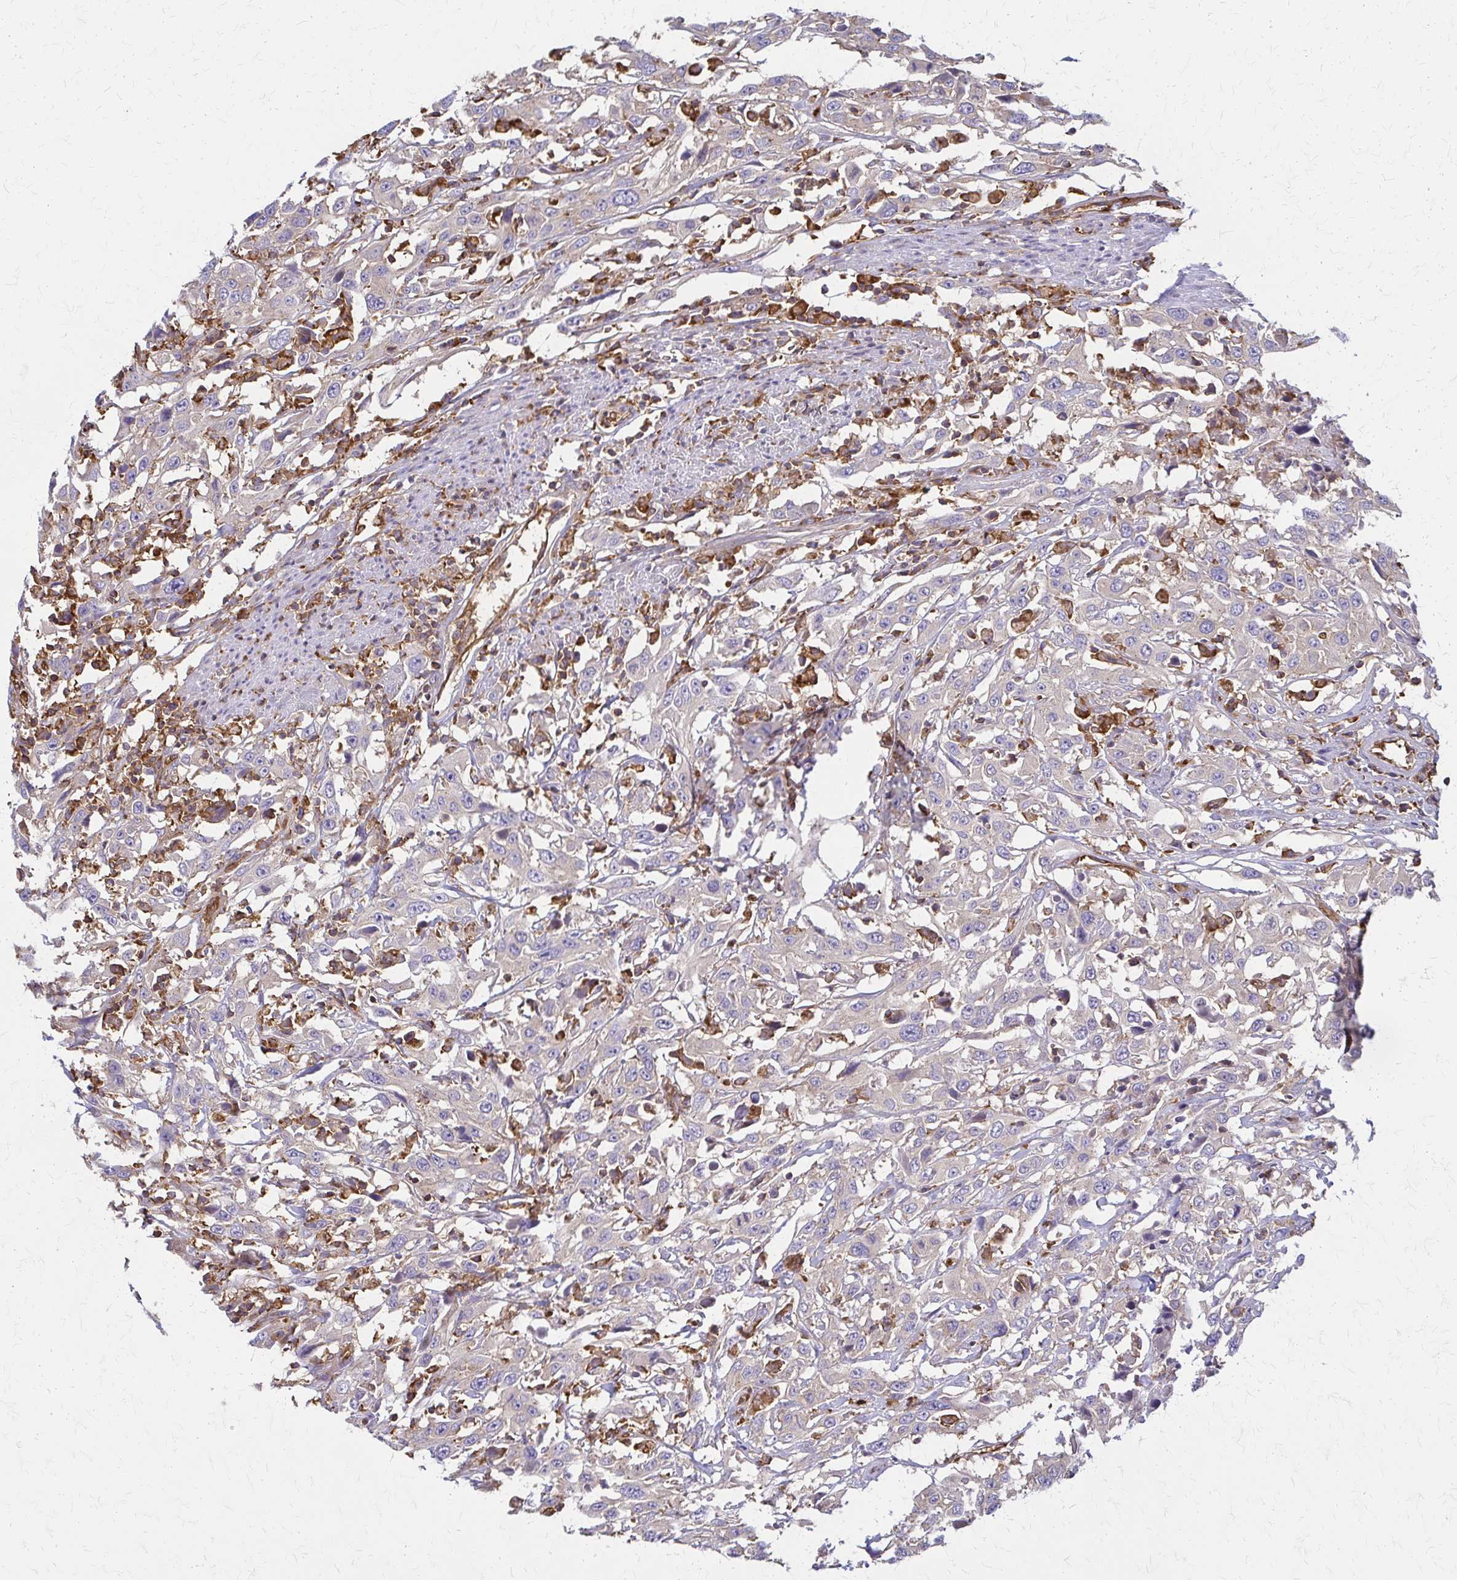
{"staining": {"intensity": "negative", "quantity": "none", "location": "none"}, "tissue": "urothelial cancer", "cell_type": "Tumor cells", "image_type": "cancer", "snomed": [{"axis": "morphology", "description": "Urothelial carcinoma, High grade"}, {"axis": "topography", "description": "Urinary bladder"}], "caption": "A micrograph of human urothelial carcinoma (high-grade) is negative for staining in tumor cells.", "gene": "WASF2", "patient": {"sex": "male", "age": 61}}